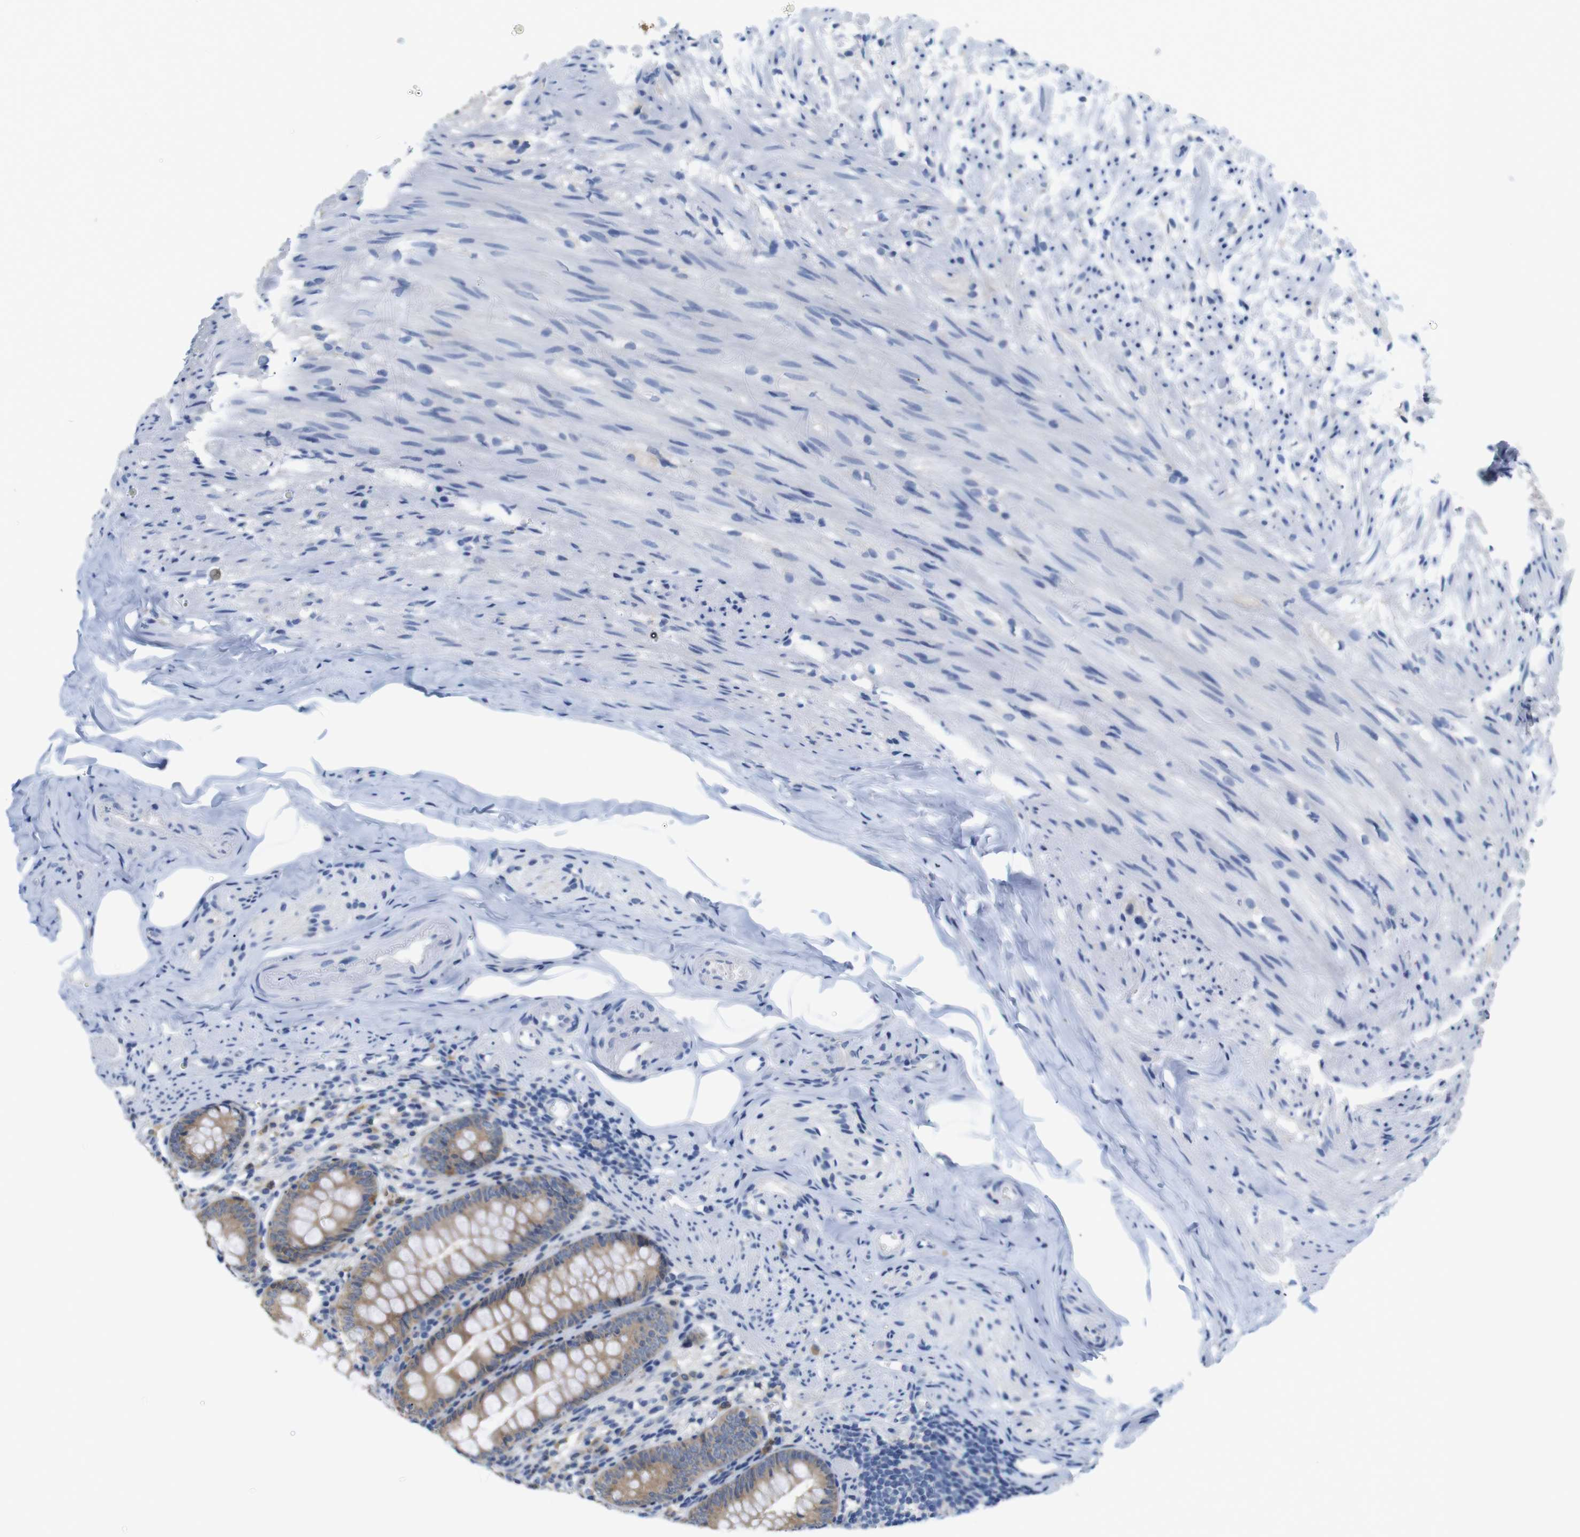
{"staining": {"intensity": "moderate", "quantity": ">75%", "location": "cytoplasmic/membranous"}, "tissue": "appendix", "cell_type": "Glandular cells", "image_type": "normal", "snomed": [{"axis": "morphology", "description": "Normal tissue, NOS"}, {"axis": "topography", "description": "Appendix"}], "caption": "Glandular cells reveal moderate cytoplasmic/membranous positivity in approximately >75% of cells in benign appendix. (Stains: DAB in brown, nuclei in blue, Microscopy: brightfield microscopy at high magnification).", "gene": "NEBL", "patient": {"sex": "female", "age": 77}}